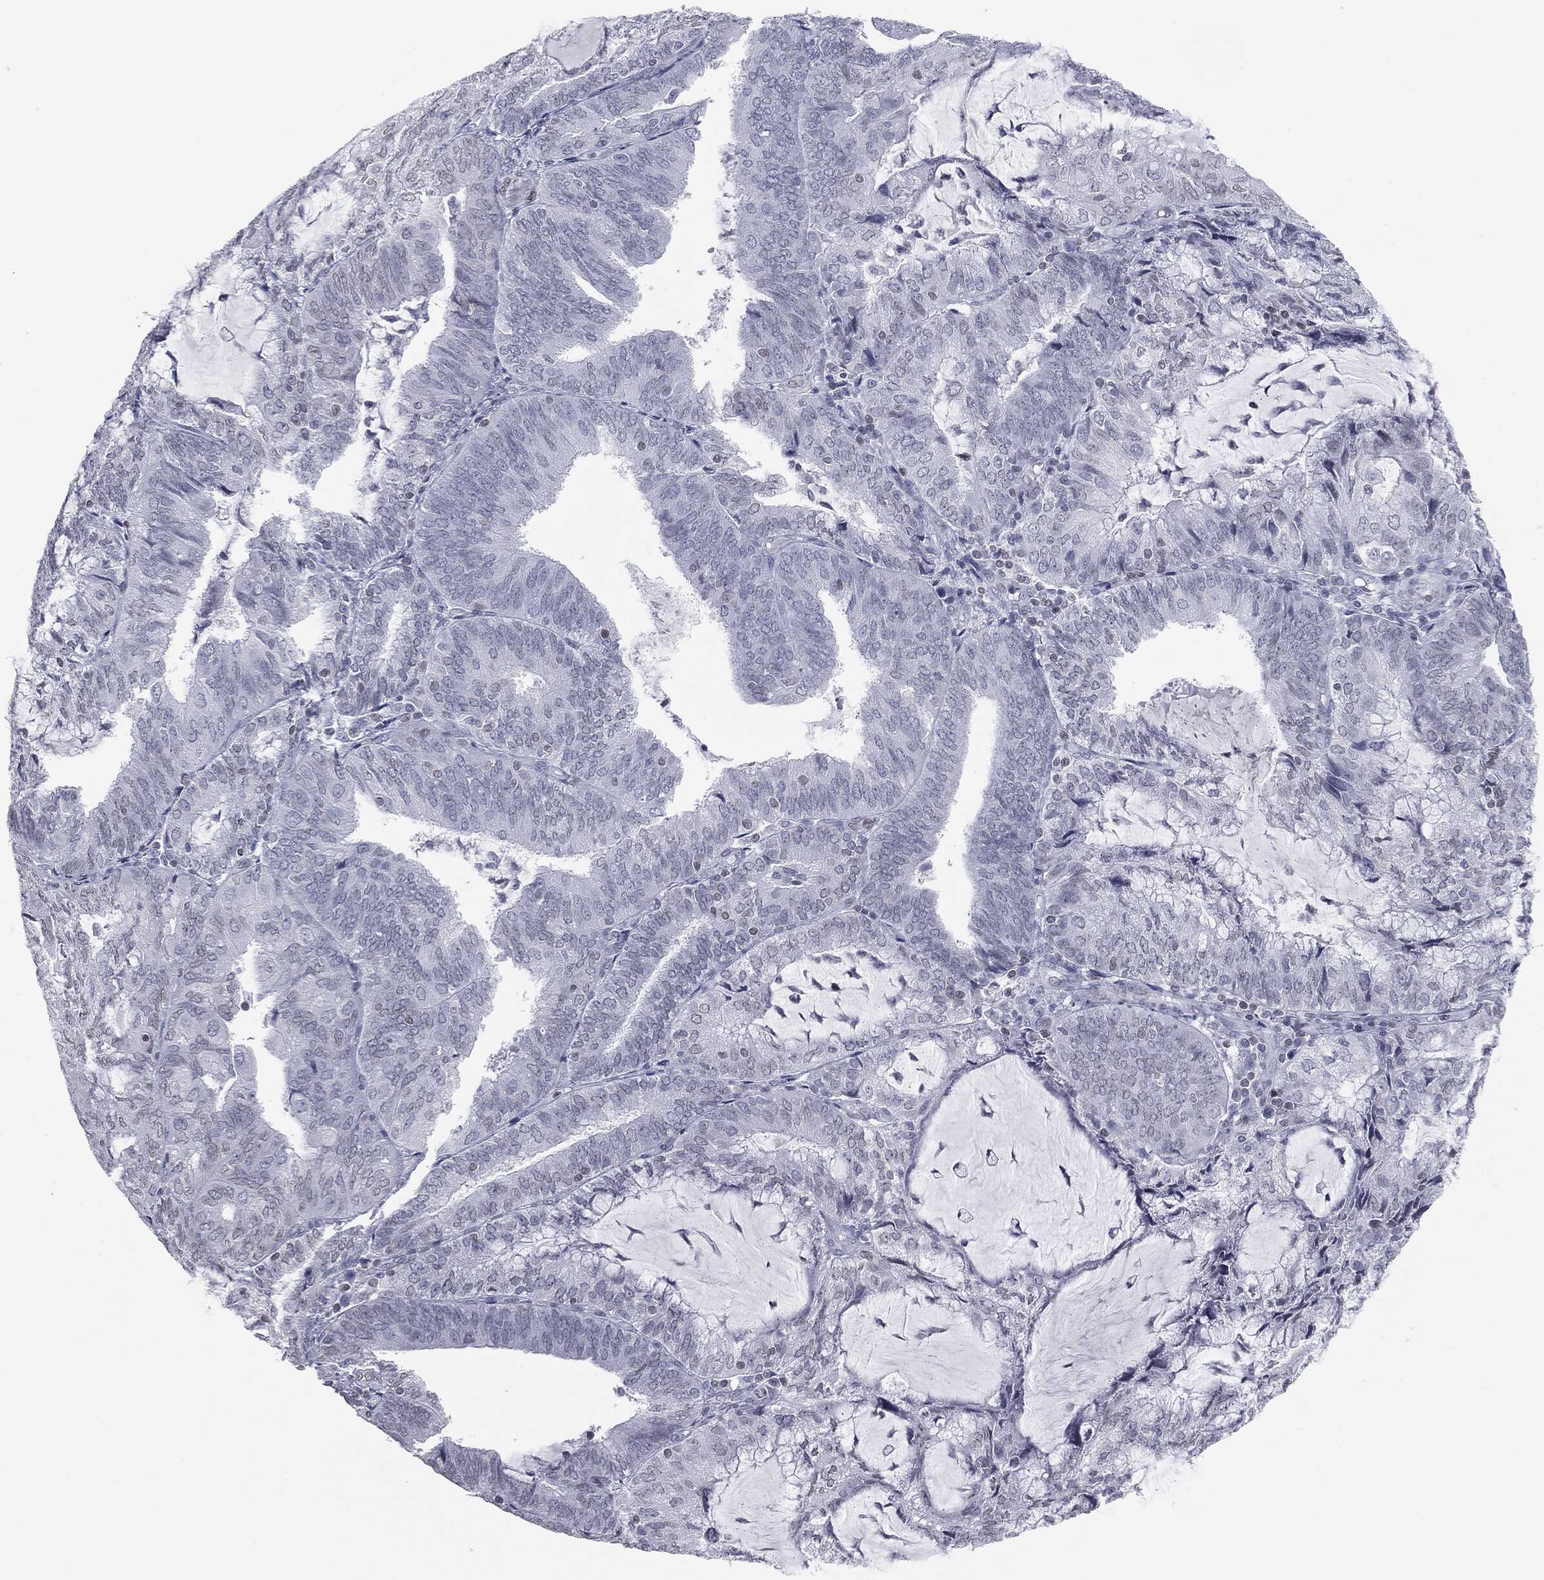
{"staining": {"intensity": "negative", "quantity": "none", "location": "none"}, "tissue": "endometrial cancer", "cell_type": "Tumor cells", "image_type": "cancer", "snomed": [{"axis": "morphology", "description": "Adenocarcinoma, NOS"}, {"axis": "topography", "description": "Endometrium"}], "caption": "DAB immunohistochemical staining of human endometrial cancer (adenocarcinoma) displays no significant positivity in tumor cells.", "gene": "ALDOB", "patient": {"sex": "female", "age": 81}}